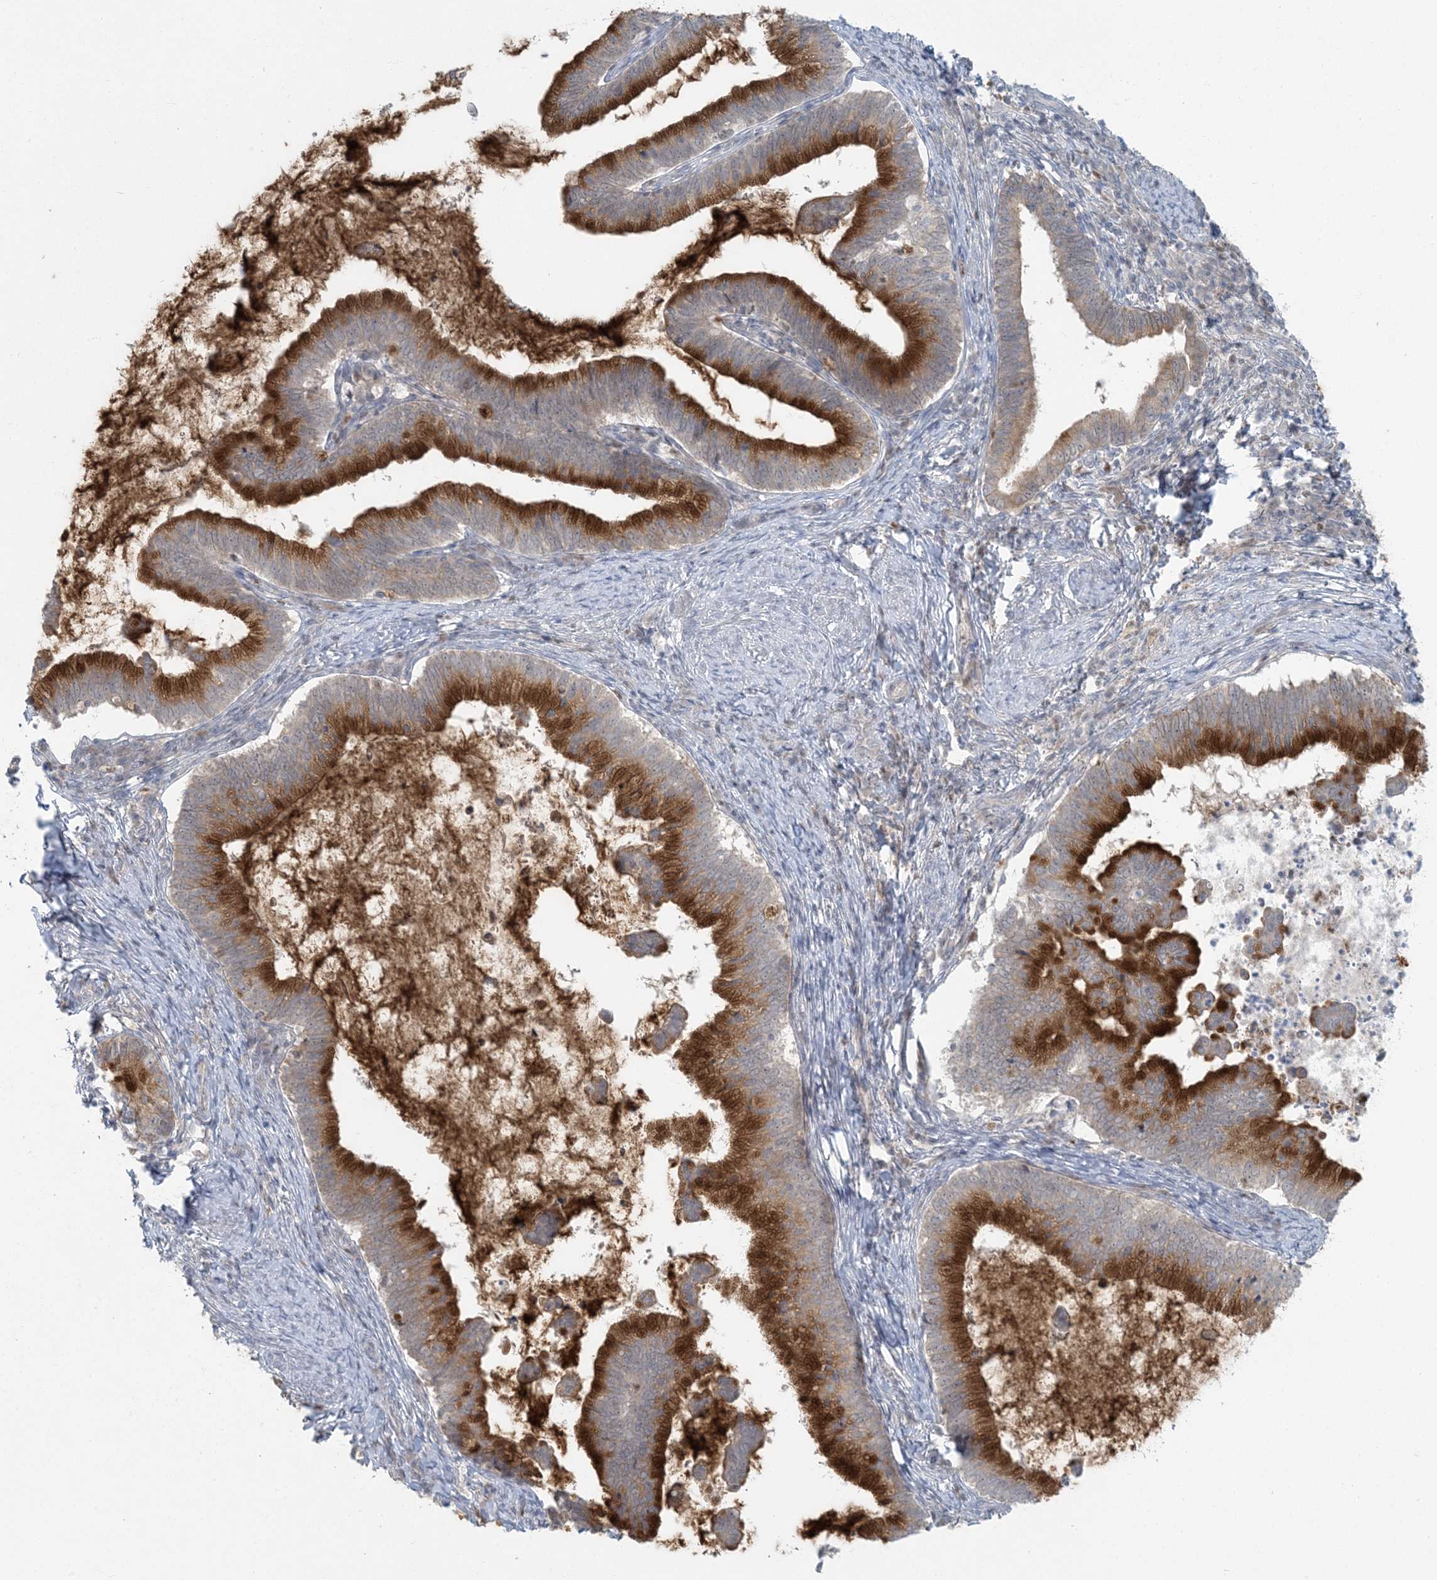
{"staining": {"intensity": "strong", "quantity": ">75%", "location": "cytoplasmic/membranous"}, "tissue": "cervical cancer", "cell_type": "Tumor cells", "image_type": "cancer", "snomed": [{"axis": "morphology", "description": "Adenocarcinoma, NOS"}, {"axis": "topography", "description": "Cervix"}], "caption": "A brown stain shows strong cytoplasmic/membranous staining of a protein in adenocarcinoma (cervical) tumor cells.", "gene": "CTDNEP1", "patient": {"sex": "female", "age": 36}}